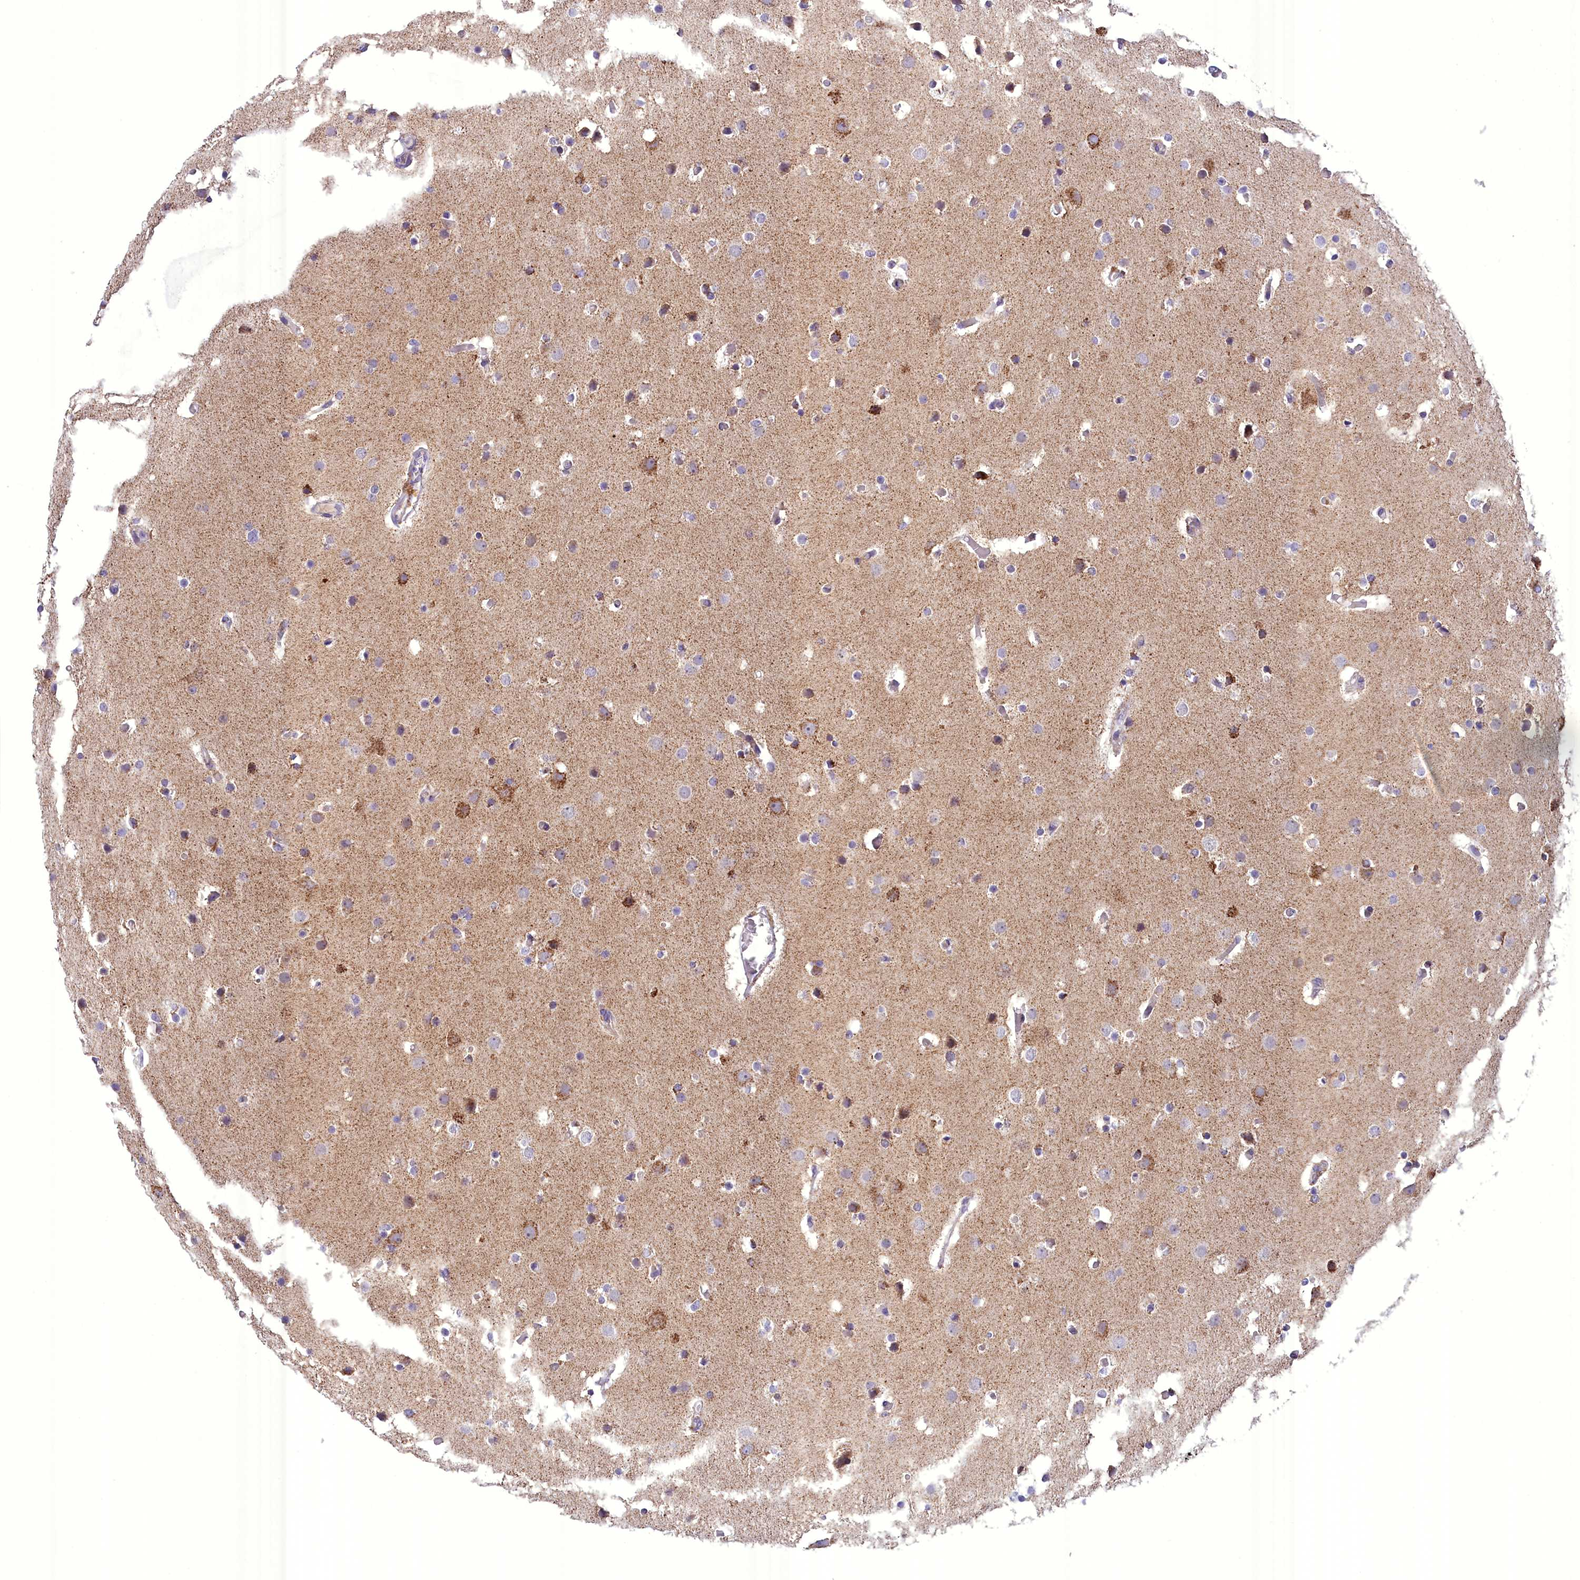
{"staining": {"intensity": "negative", "quantity": "none", "location": "none"}, "tissue": "glioma", "cell_type": "Tumor cells", "image_type": "cancer", "snomed": [{"axis": "morphology", "description": "Glioma, malignant, High grade"}, {"axis": "topography", "description": "Cerebral cortex"}], "caption": "This is a image of immunohistochemistry (IHC) staining of malignant glioma (high-grade), which shows no positivity in tumor cells.", "gene": "FAM149B1", "patient": {"sex": "female", "age": 36}}